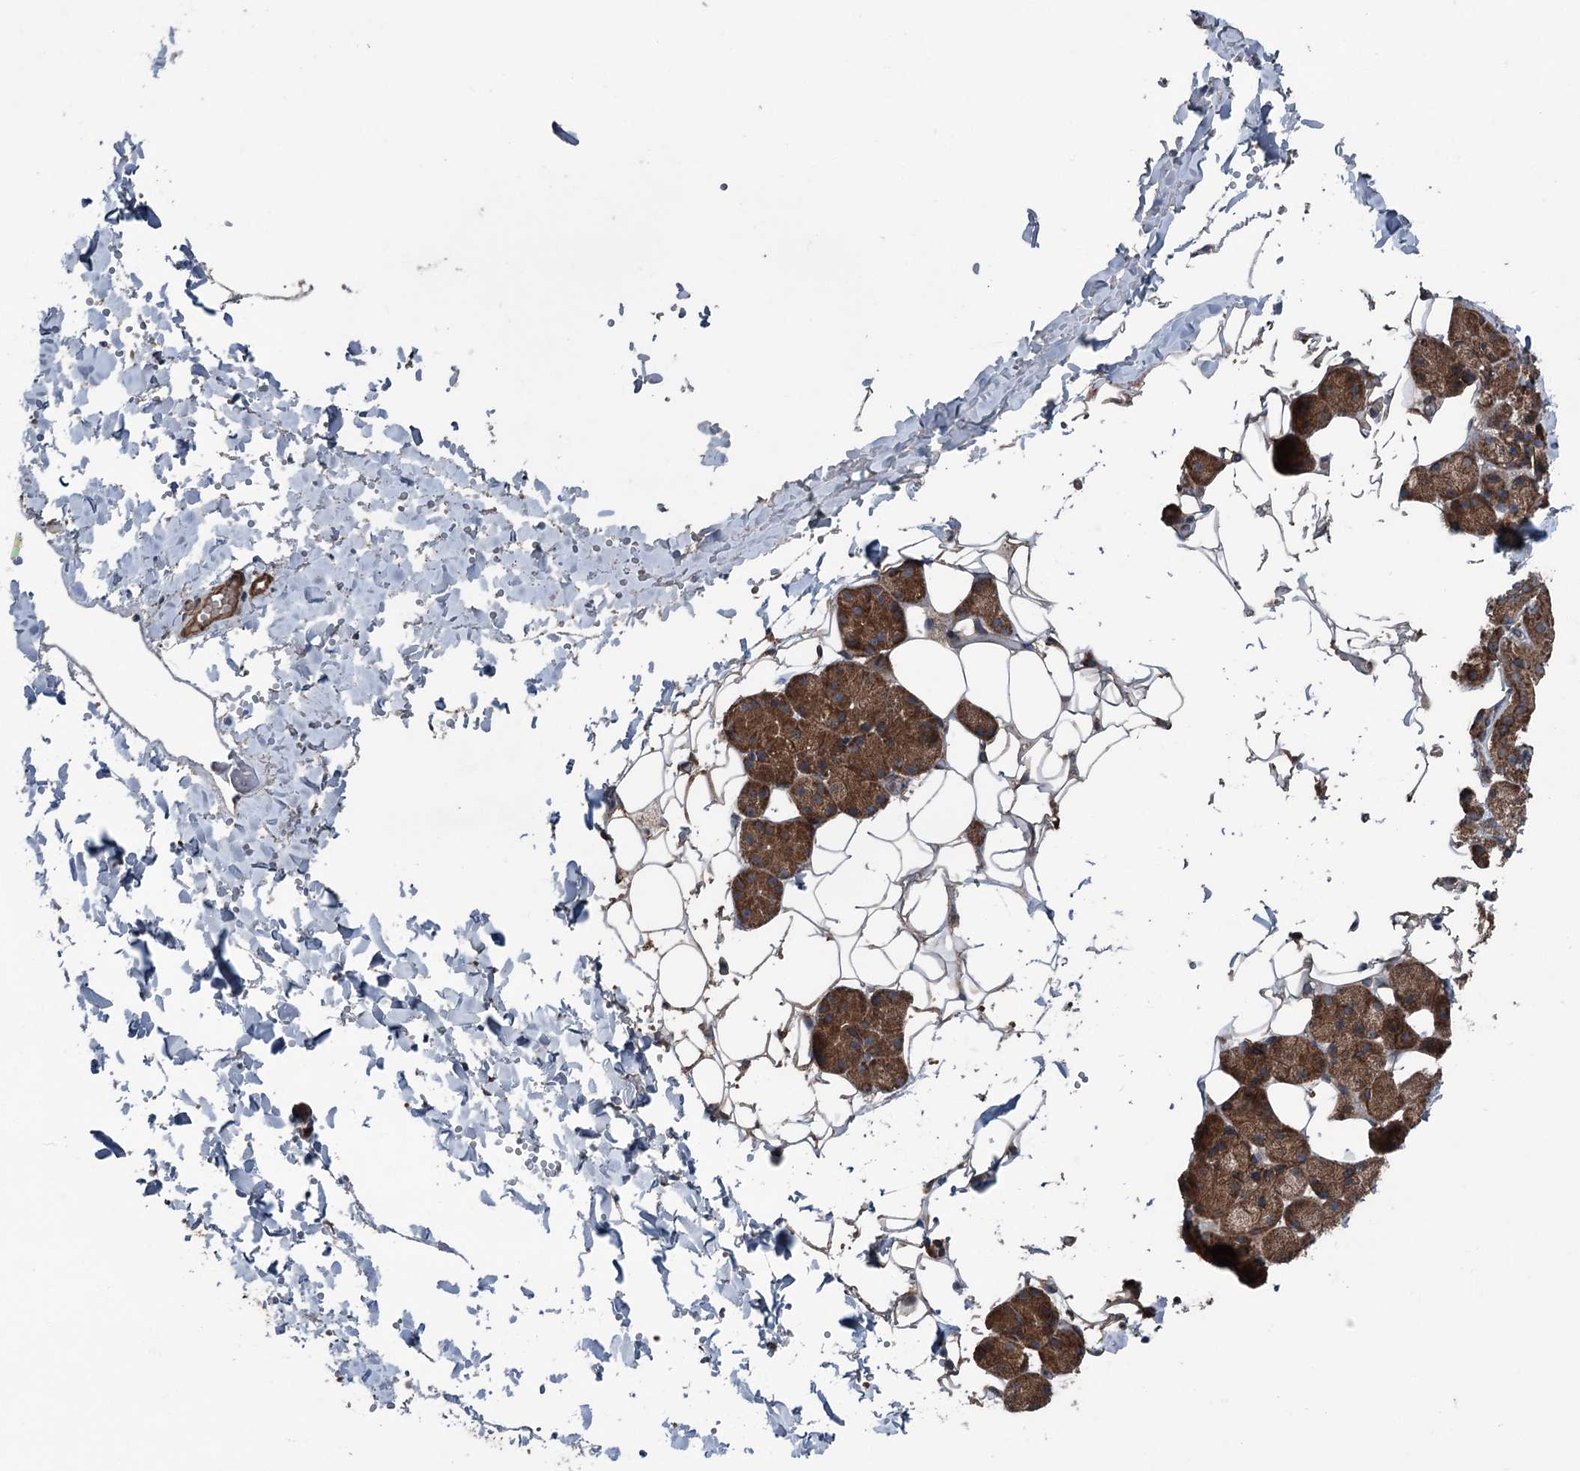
{"staining": {"intensity": "strong", "quantity": "25%-75%", "location": "cytoplasmic/membranous"}, "tissue": "salivary gland", "cell_type": "Glandular cells", "image_type": "normal", "snomed": [{"axis": "morphology", "description": "Normal tissue, NOS"}, {"axis": "topography", "description": "Salivary gland"}], "caption": "An immunohistochemistry photomicrograph of unremarkable tissue is shown. Protein staining in brown shows strong cytoplasmic/membranous positivity in salivary gland within glandular cells. (DAB IHC, brown staining for protein, blue staining for nuclei).", "gene": "RNF214", "patient": {"sex": "female", "age": 33}}